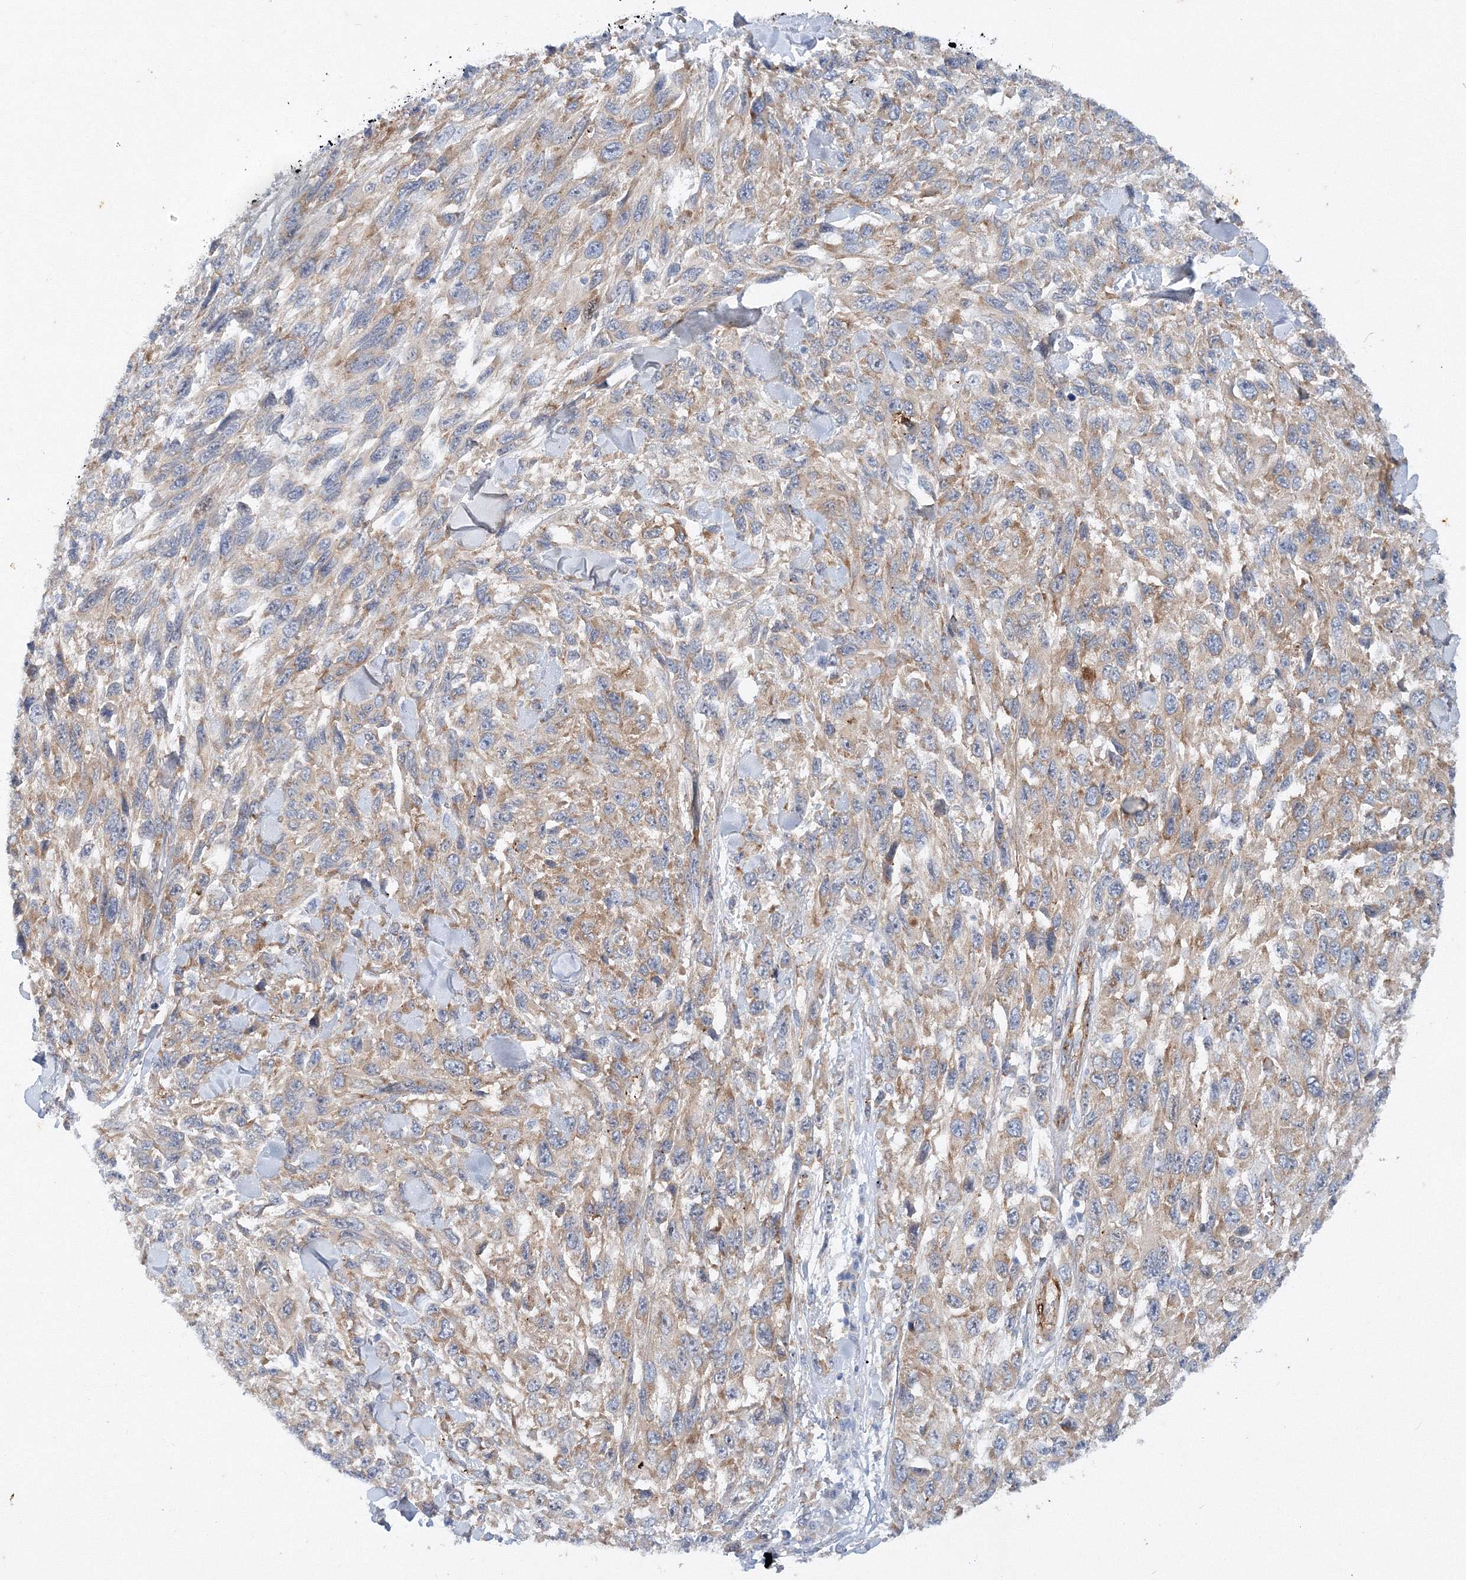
{"staining": {"intensity": "weak", "quantity": ">75%", "location": "cytoplasmic/membranous"}, "tissue": "melanoma", "cell_type": "Tumor cells", "image_type": "cancer", "snomed": [{"axis": "morphology", "description": "Malignant melanoma, NOS"}, {"axis": "topography", "description": "Skin"}], "caption": "Human malignant melanoma stained with a protein marker reveals weak staining in tumor cells.", "gene": "TANC1", "patient": {"sex": "female", "age": 96}}